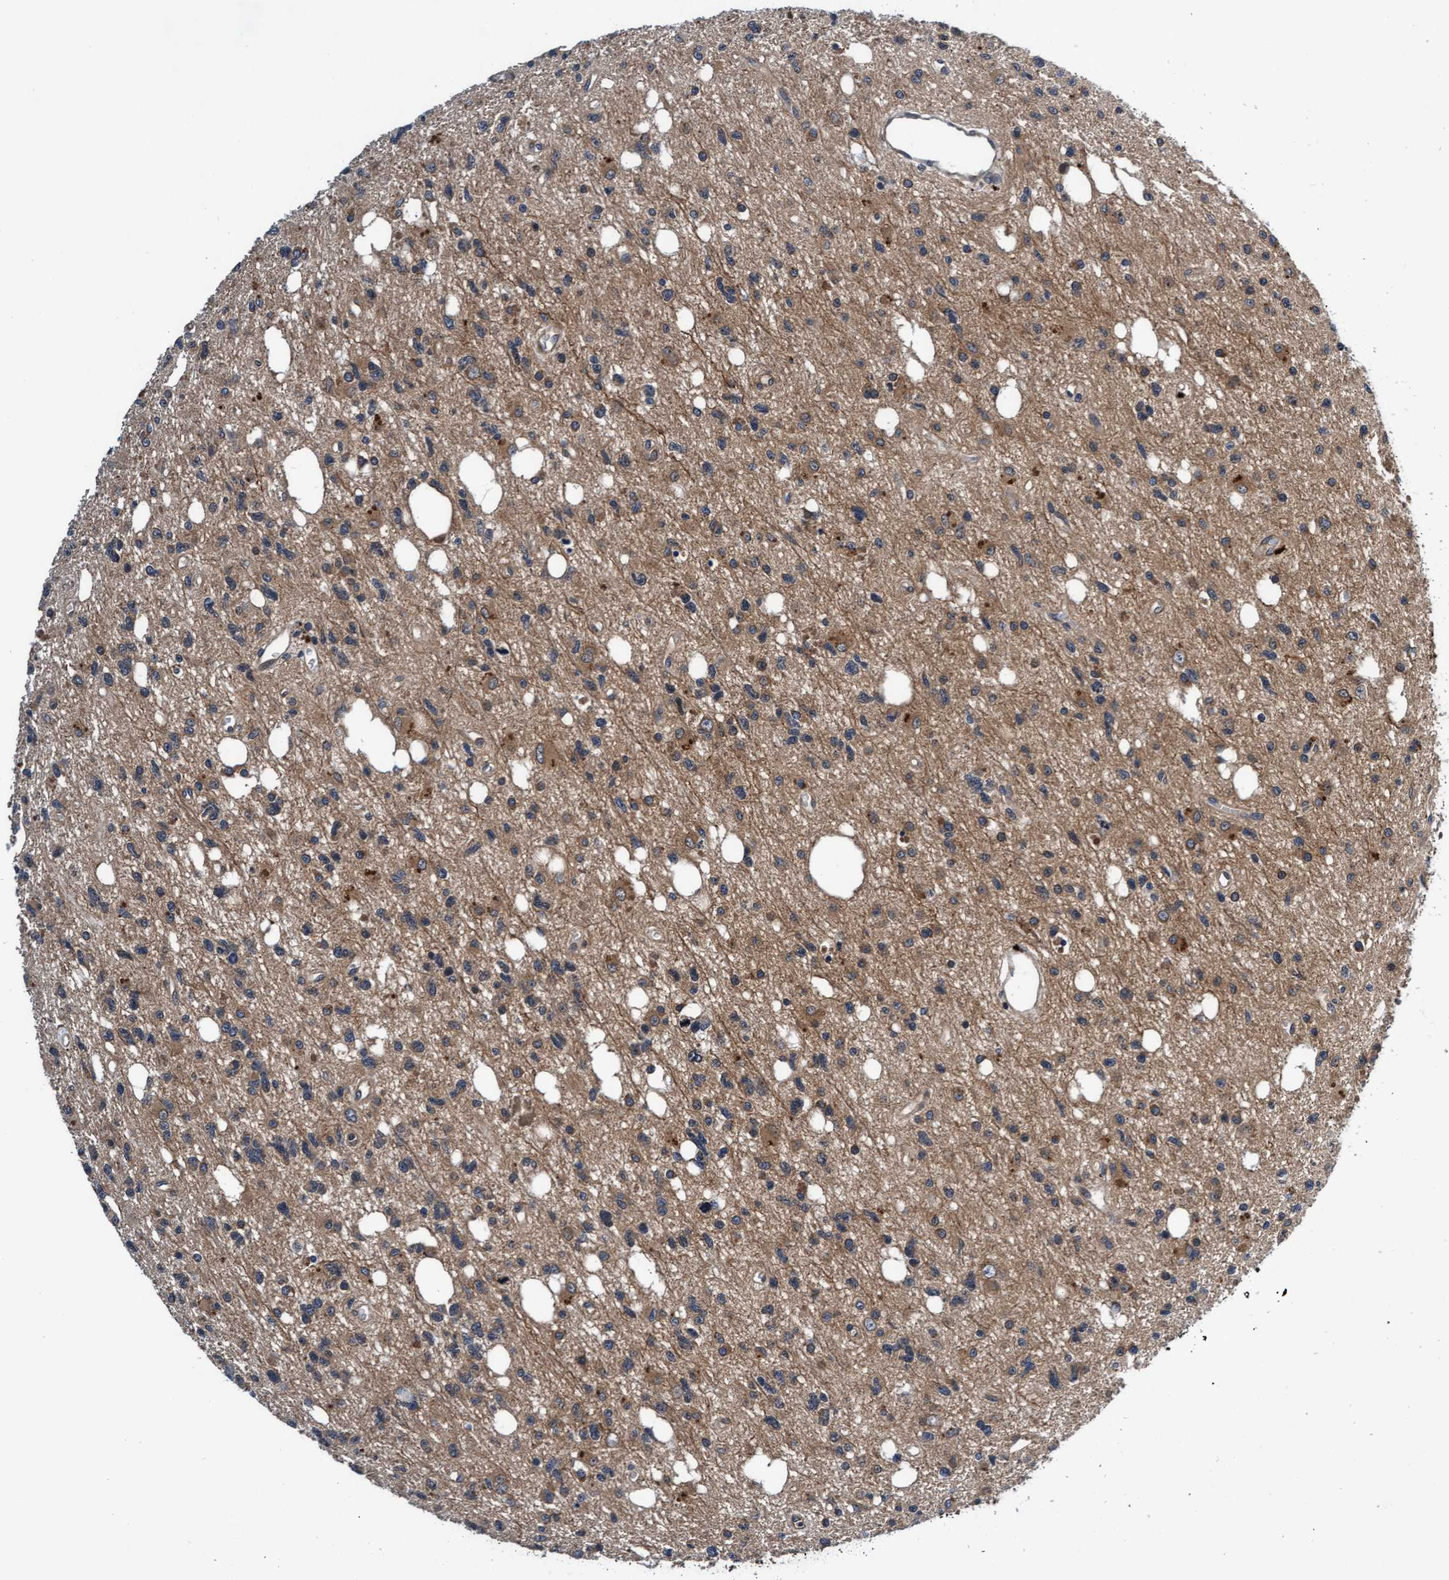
{"staining": {"intensity": "moderate", "quantity": "<25%", "location": "cytoplasmic/membranous"}, "tissue": "glioma", "cell_type": "Tumor cells", "image_type": "cancer", "snomed": [{"axis": "morphology", "description": "Glioma, malignant, High grade"}, {"axis": "topography", "description": "Brain"}], "caption": "A brown stain labels moderate cytoplasmic/membranous expression of a protein in malignant high-grade glioma tumor cells. The staining was performed using DAB (3,3'-diaminobenzidine), with brown indicating positive protein expression. Nuclei are stained blue with hematoxylin.", "gene": "EFCAB13", "patient": {"sex": "female", "age": 62}}